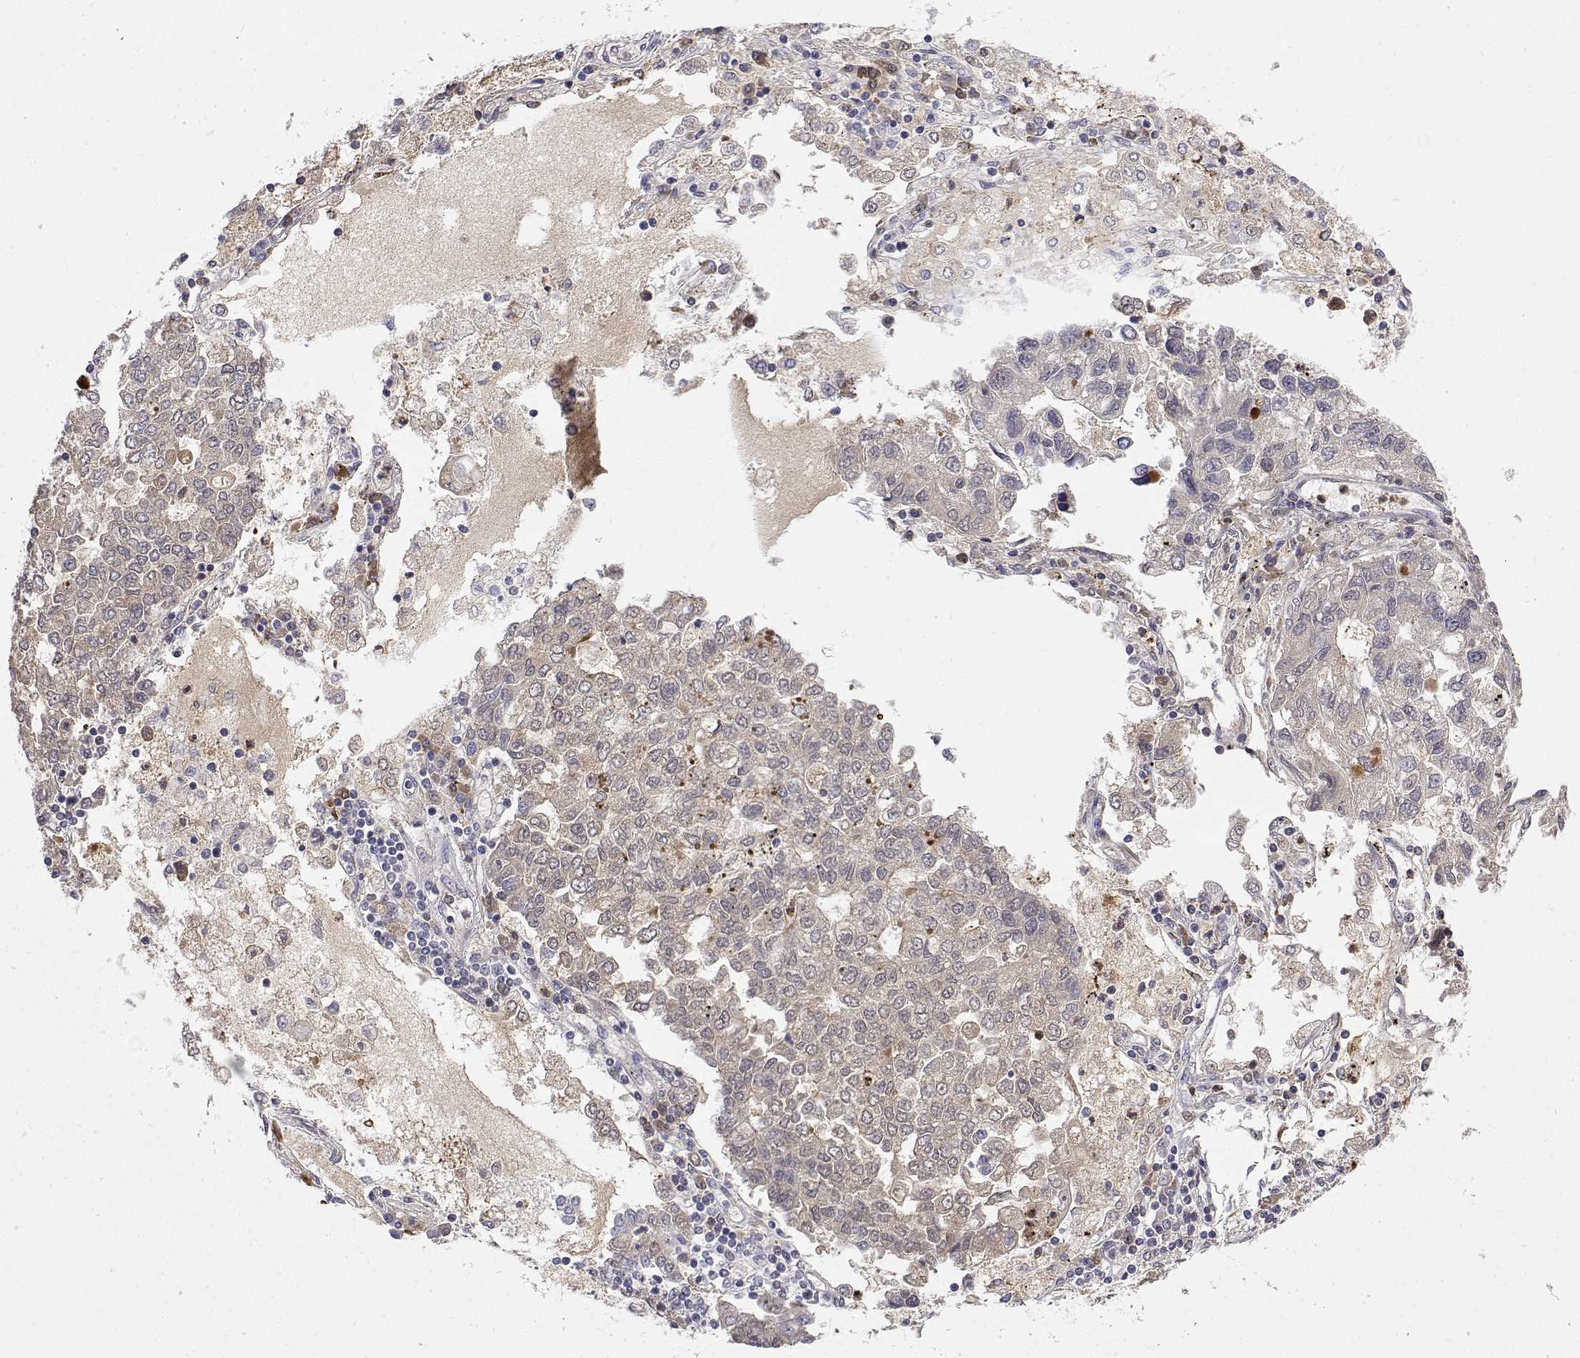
{"staining": {"intensity": "weak", "quantity": "<25%", "location": "cytoplasmic/membranous"}, "tissue": "lung cancer", "cell_type": "Tumor cells", "image_type": "cancer", "snomed": [{"axis": "morphology", "description": "Adenocarcinoma, NOS"}, {"axis": "topography", "description": "Bronchus"}, {"axis": "topography", "description": "Lung"}], "caption": "High magnification brightfield microscopy of lung cancer stained with DAB (brown) and counterstained with hematoxylin (blue): tumor cells show no significant positivity.", "gene": "IGFBP4", "patient": {"sex": "female", "age": 51}}